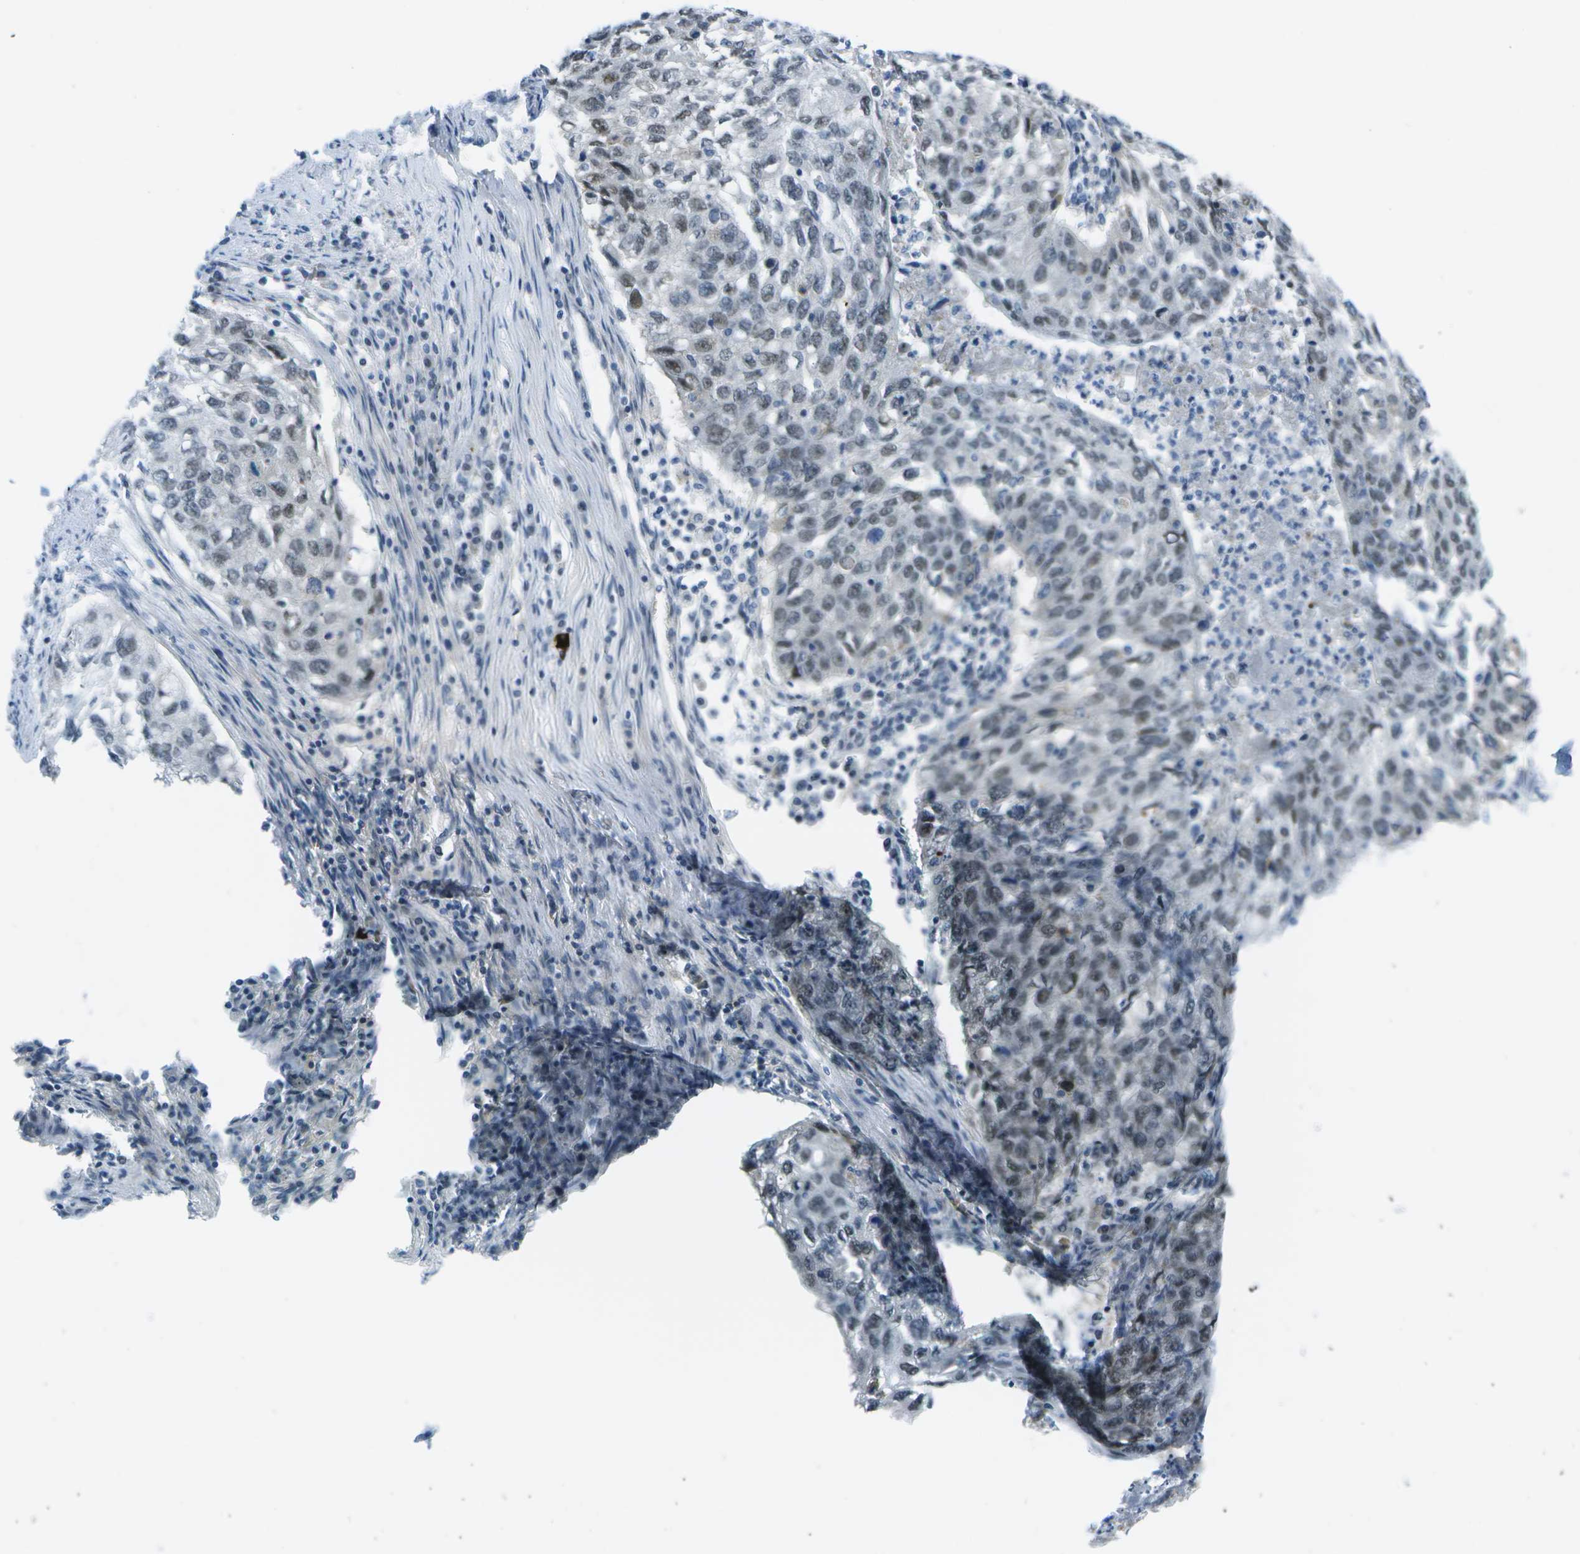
{"staining": {"intensity": "weak", "quantity": "25%-75%", "location": "nuclear"}, "tissue": "lung cancer", "cell_type": "Tumor cells", "image_type": "cancer", "snomed": [{"axis": "morphology", "description": "Squamous cell carcinoma, NOS"}, {"axis": "topography", "description": "Lung"}], "caption": "A brown stain shows weak nuclear expression of a protein in human lung cancer tumor cells.", "gene": "PITHD1", "patient": {"sex": "female", "age": 63}}